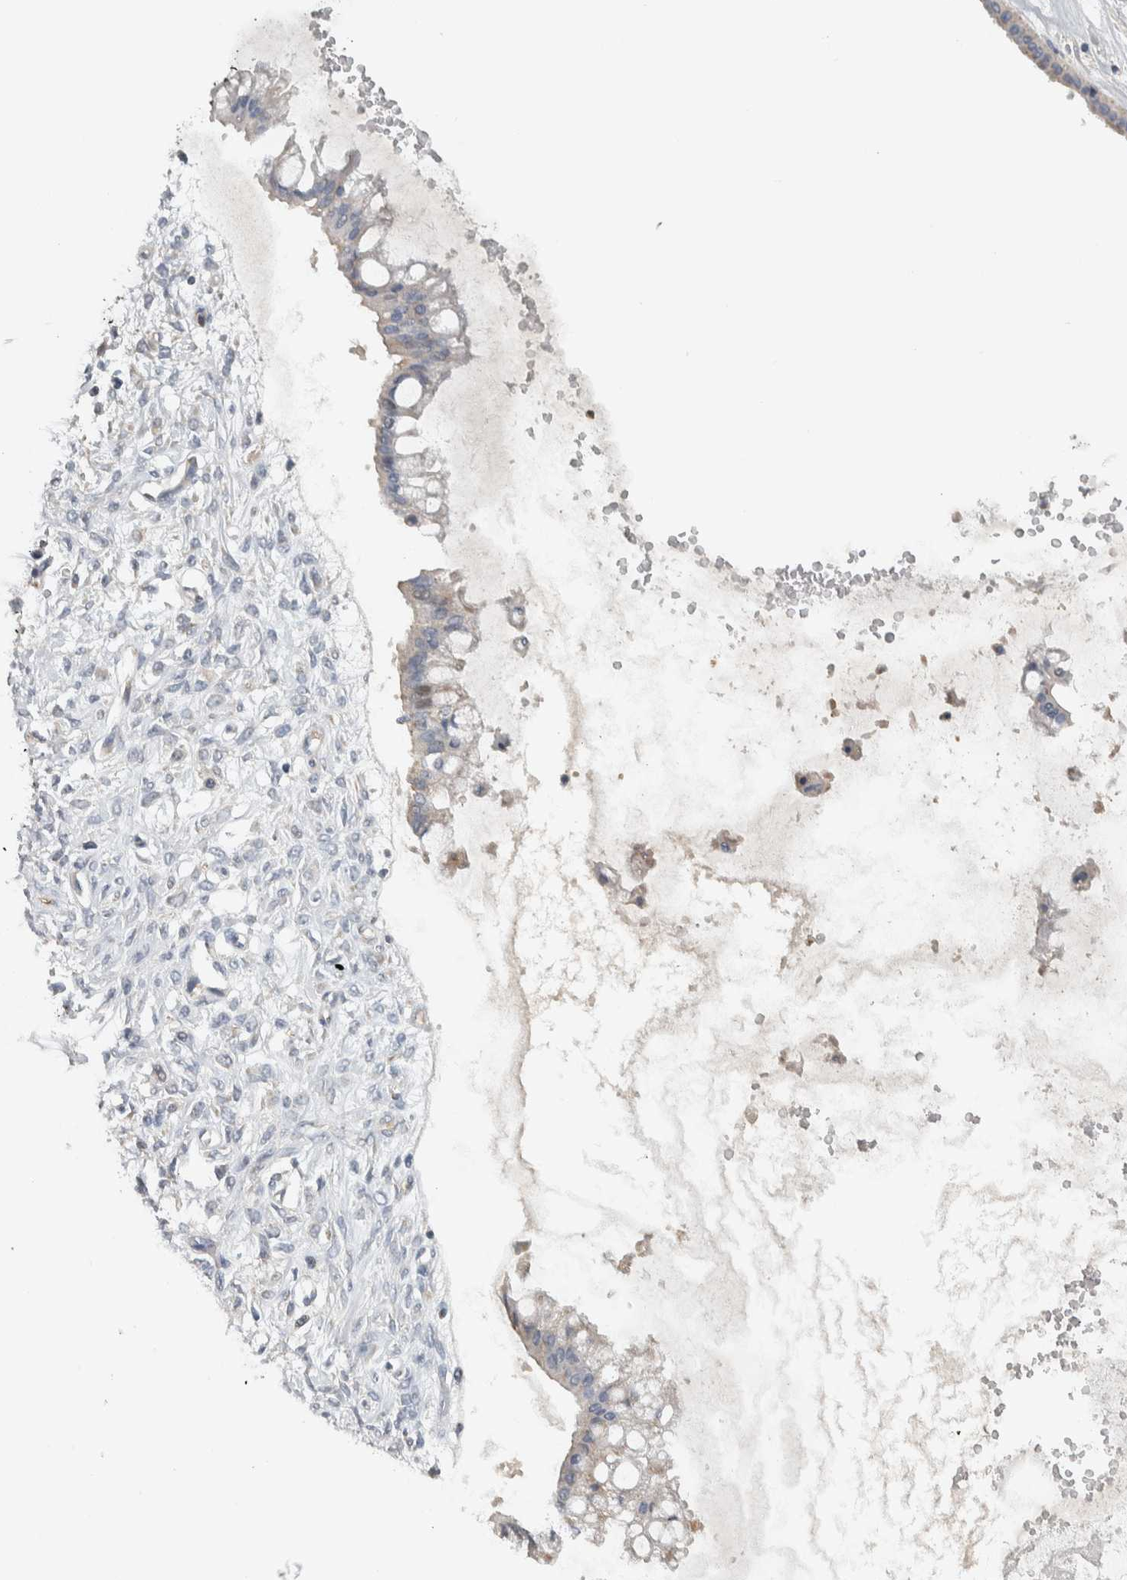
{"staining": {"intensity": "moderate", "quantity": "<25%", "location": "cytoplasmic/membranous"}, "tissue": "ovarian cancer", "cell_type": "Tumor cells", "image_type": "cancer", "snomed": [{"axis": "morphology", "description": "Cystadenocarcinoma, mucinous, NOS"}, {"axis": "topography", "description": "Ovary"}], "caption": "DAB immunohistochemical staining of human mucinous cystadenocarcinoma (ovarian) demonstrates moderate cytoplasmic/membranous protein expression in about <25% of tumor cells. The staining was performed using DAB to visualize the protein expression in brown, while the nuclei were stained in blue with hematoxylin (Magnification: 20x).", "gene": "FAM78A", "patient": {"sex": "female", "age": 73}}